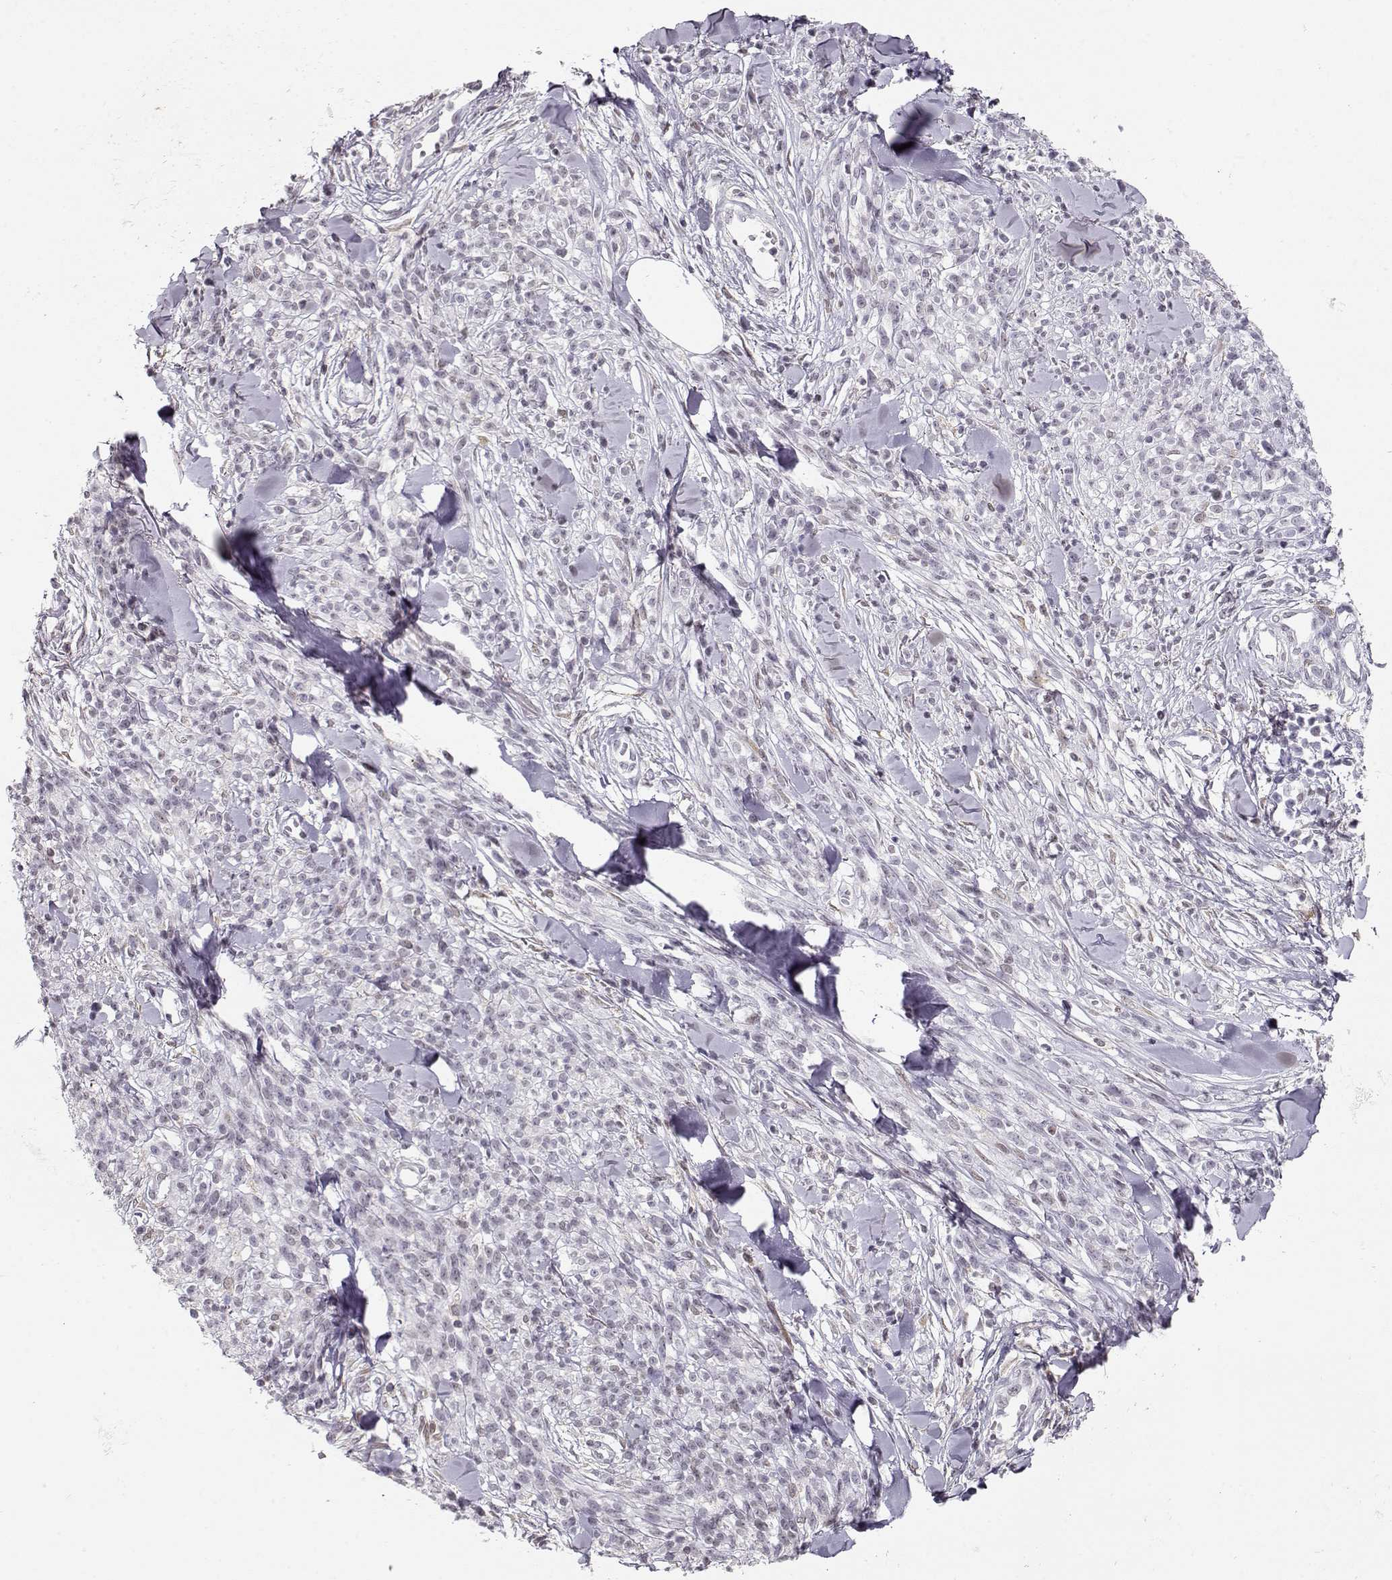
{"staining": {"intensity": "negative", "quantity": "none", "location": "none"}, "tissue": "melanoma", "cell_type": "Tumor cells", "image_type": "cancer", "snomed": [{"axis": "morphology", "description": "Malignant melanoma, NOS"}, {"axis": "topography", "description": "Skin"}, {"axis": "topography", "description": "Skin of trunk"}], "caption": "This is an immunohistochemistry (IHC) micrograph of malignant melanoma. There is no positivity in tumor cells.", "gene": "TEPP", "patient": {"sex": "male", "age": 74}}